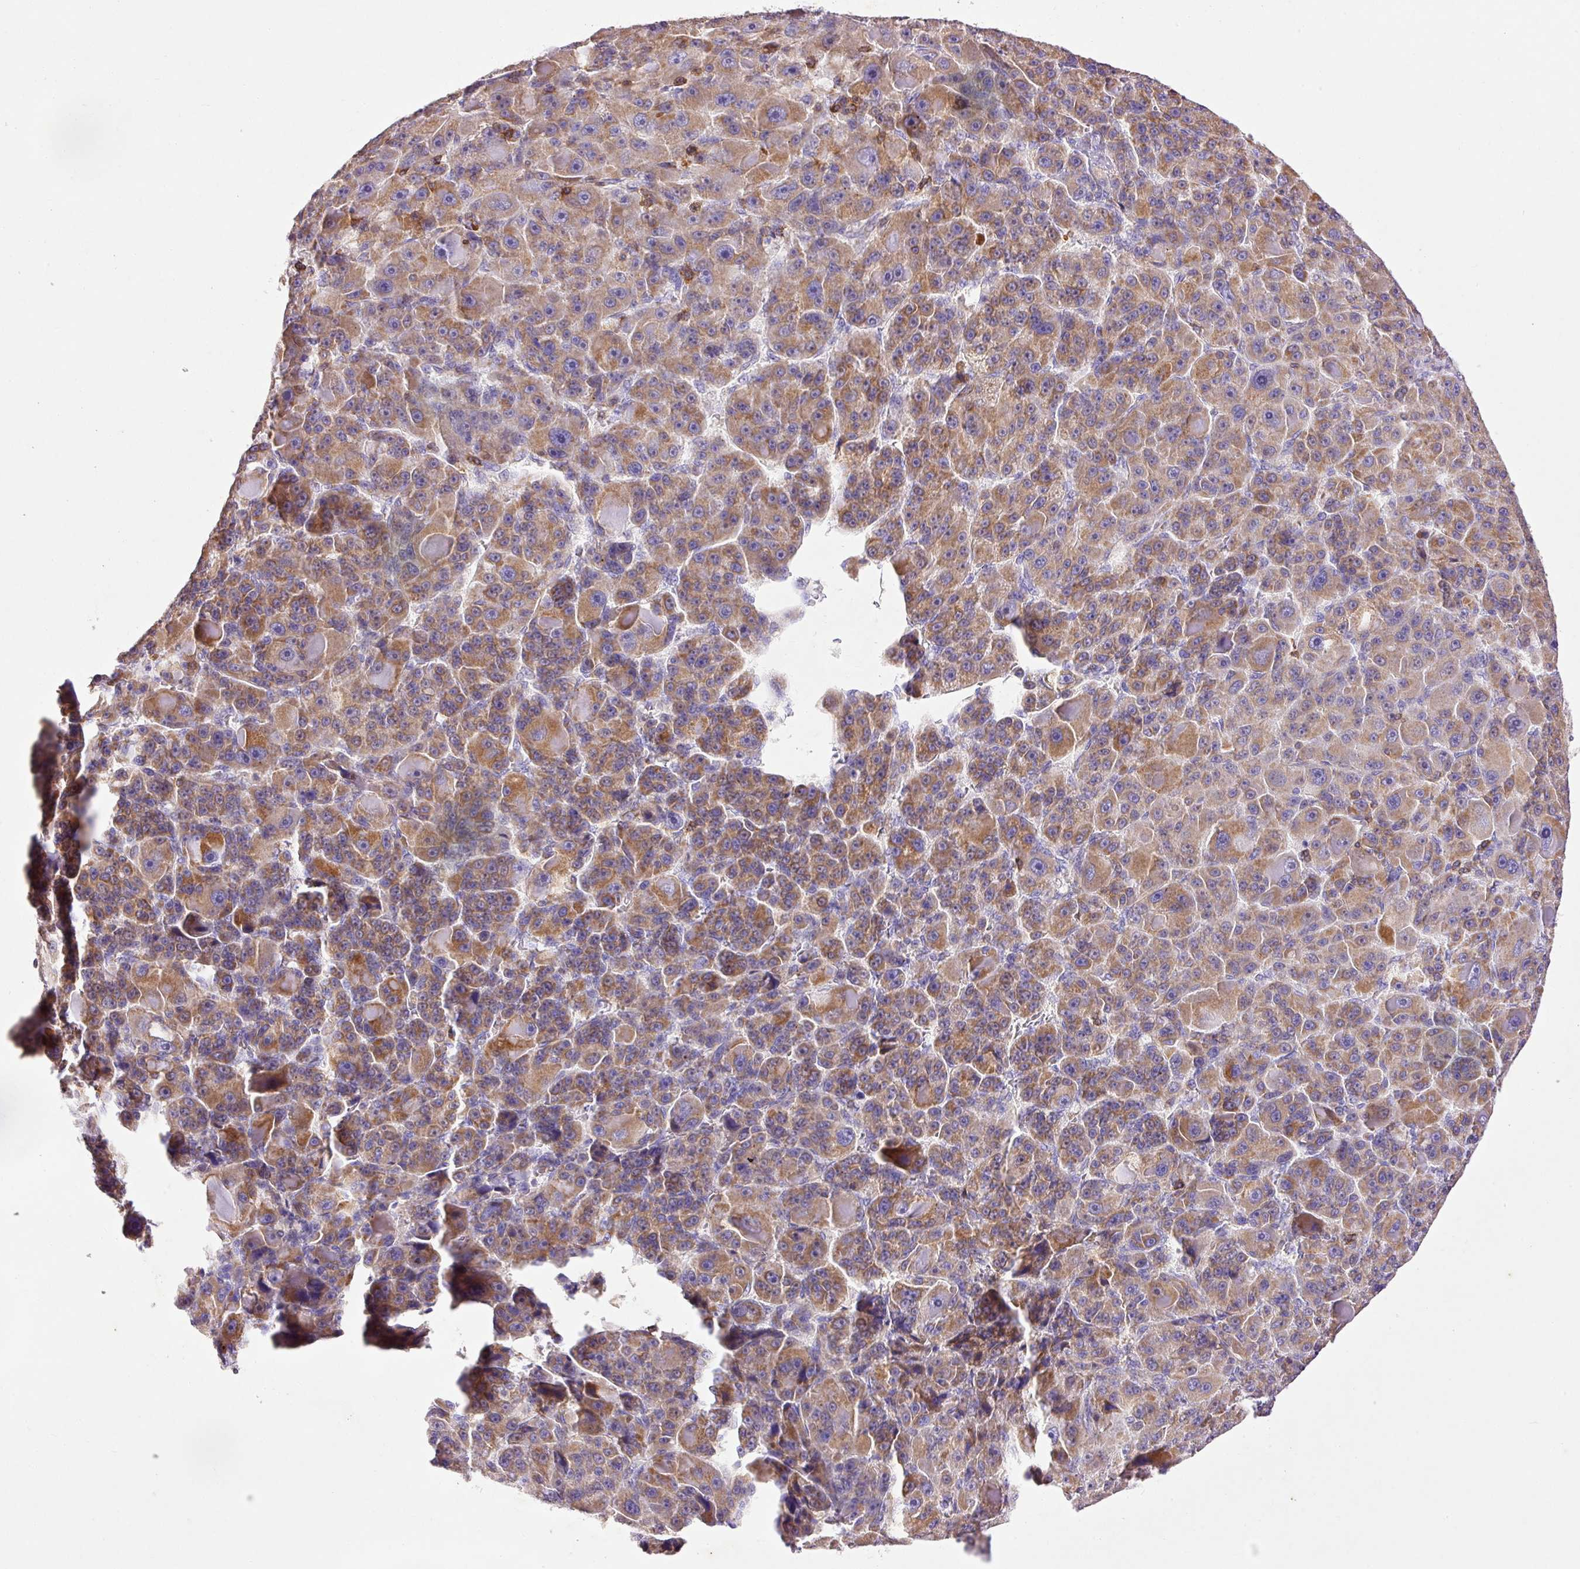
{"staining": {"intensity": "moderate", "quantity": ">75%", "location": "cytoplasmic/membranous"}, "tissue": "liver cancer", "cell_type": "Tumor cells", "image_type": "cancer", "snomed": [{"axis": "morphology", "description": "Carcinoma, Hepatocellular, NOS"}, {"axis": "topography", "description": "Liver"}], "caption": "Immunohistochemistry (IHC) photomicrograph of liver cancer (hepatocellular carcinoma) stained for a protein (brown), which exhibits medium levels of moderate cytoplasmic/membranous expression in approximately >75% of tumor cells.", "gene": "IMMT", "patient": {"sex": "male", "age": 76}}